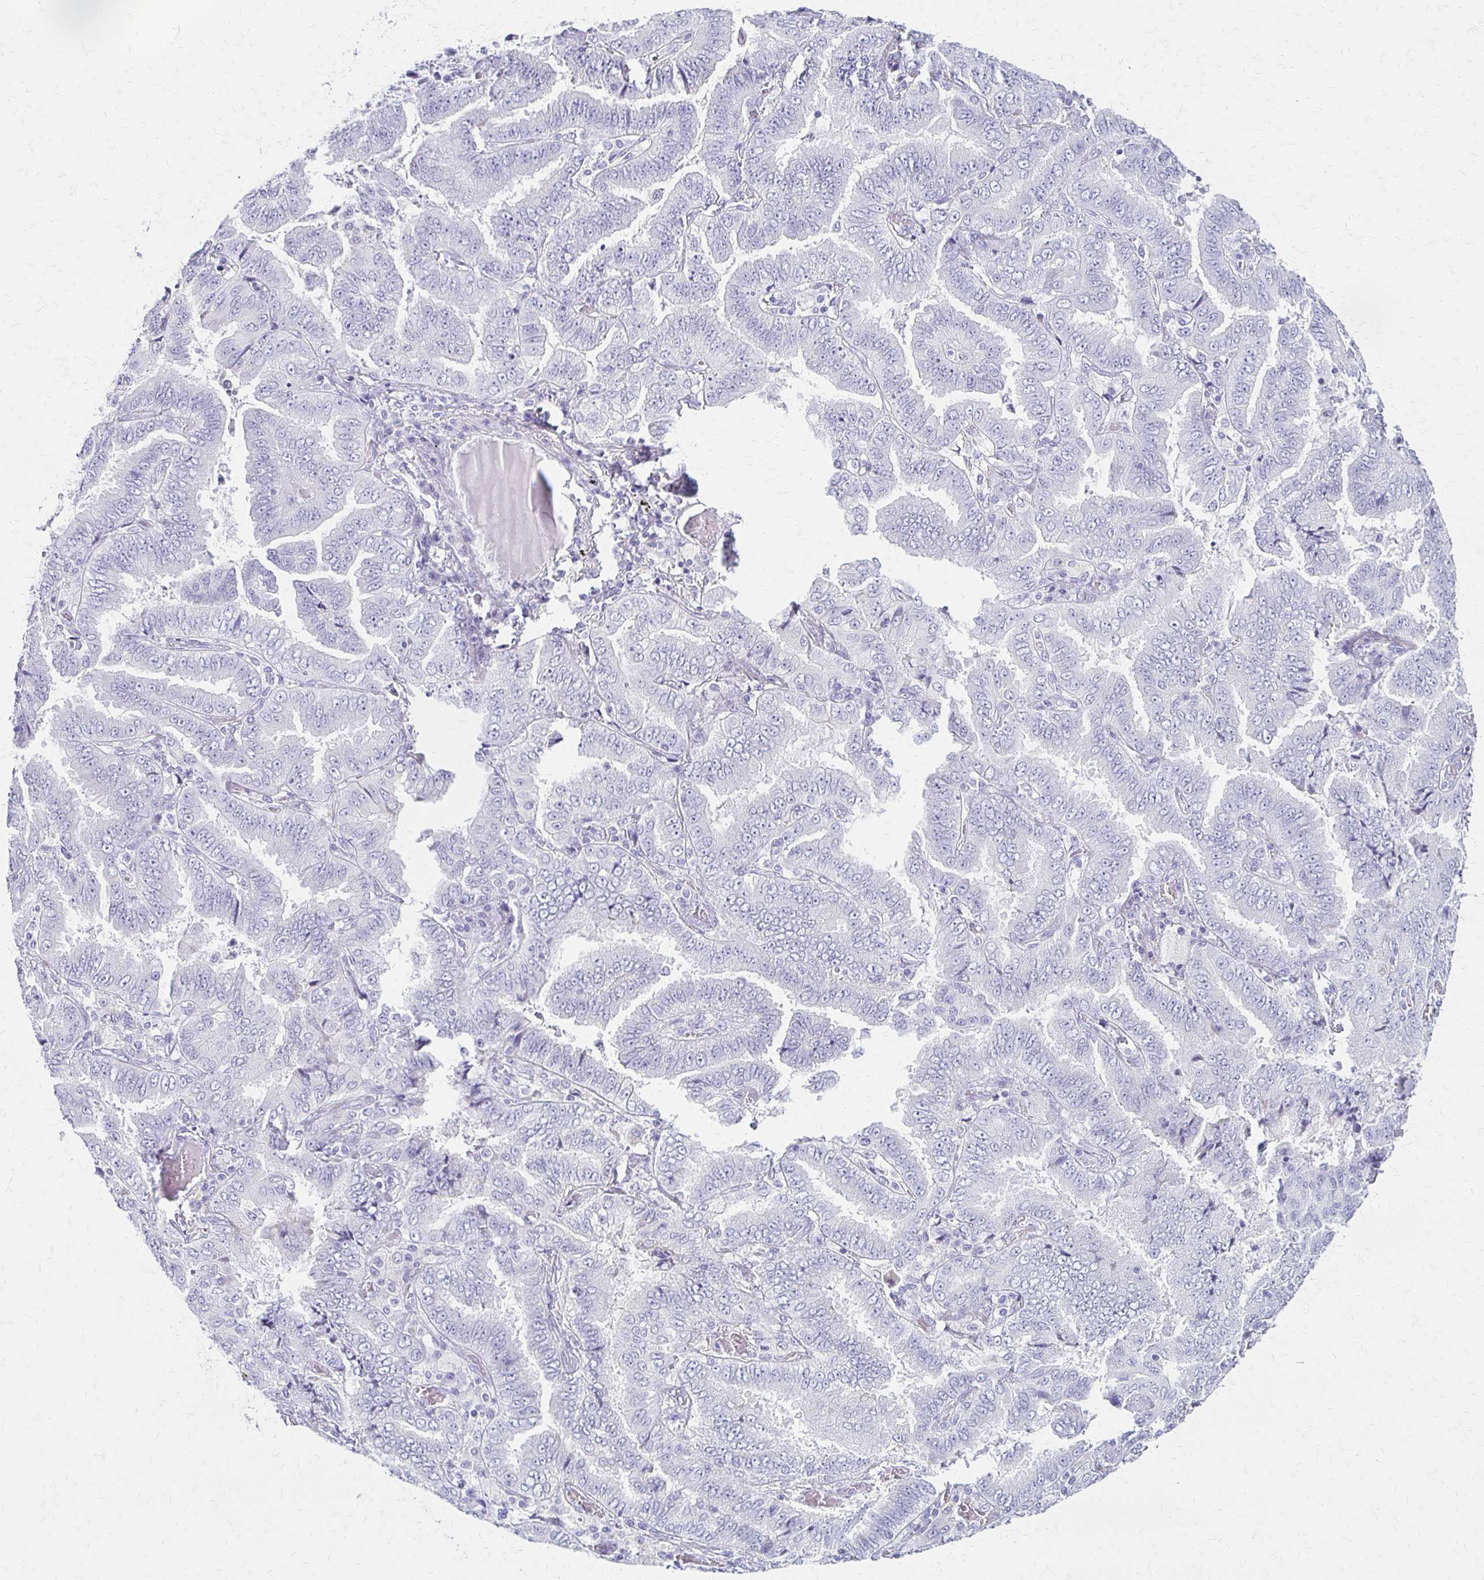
{"staining": {"intensity": "negative", "quantity": "none", "location": "none"}, "tissue": "lung cancer", "cell_type": "Tumor cells", "image_type": "cancer", "snomed": [{"axis": "morphology", "description": "Aneuploidy"}, {"axis": "morphology", "description": "Adenocarcinoma, NOS"}, {"axis": "morphology", "description": "Adenocarcinoma, metastatic, NOS"}, {"axis": "topography", "description": "Lymph node"}, {"axis": "topography", "description": "Lung"}], "caption": "A micrograph of human lung metastatic adenocarcinoma is negative for staining in tumor cells. (DAB IHC, high magnification).", "gene": "IVL", "patient": {"sex": "female", "age": 48}}